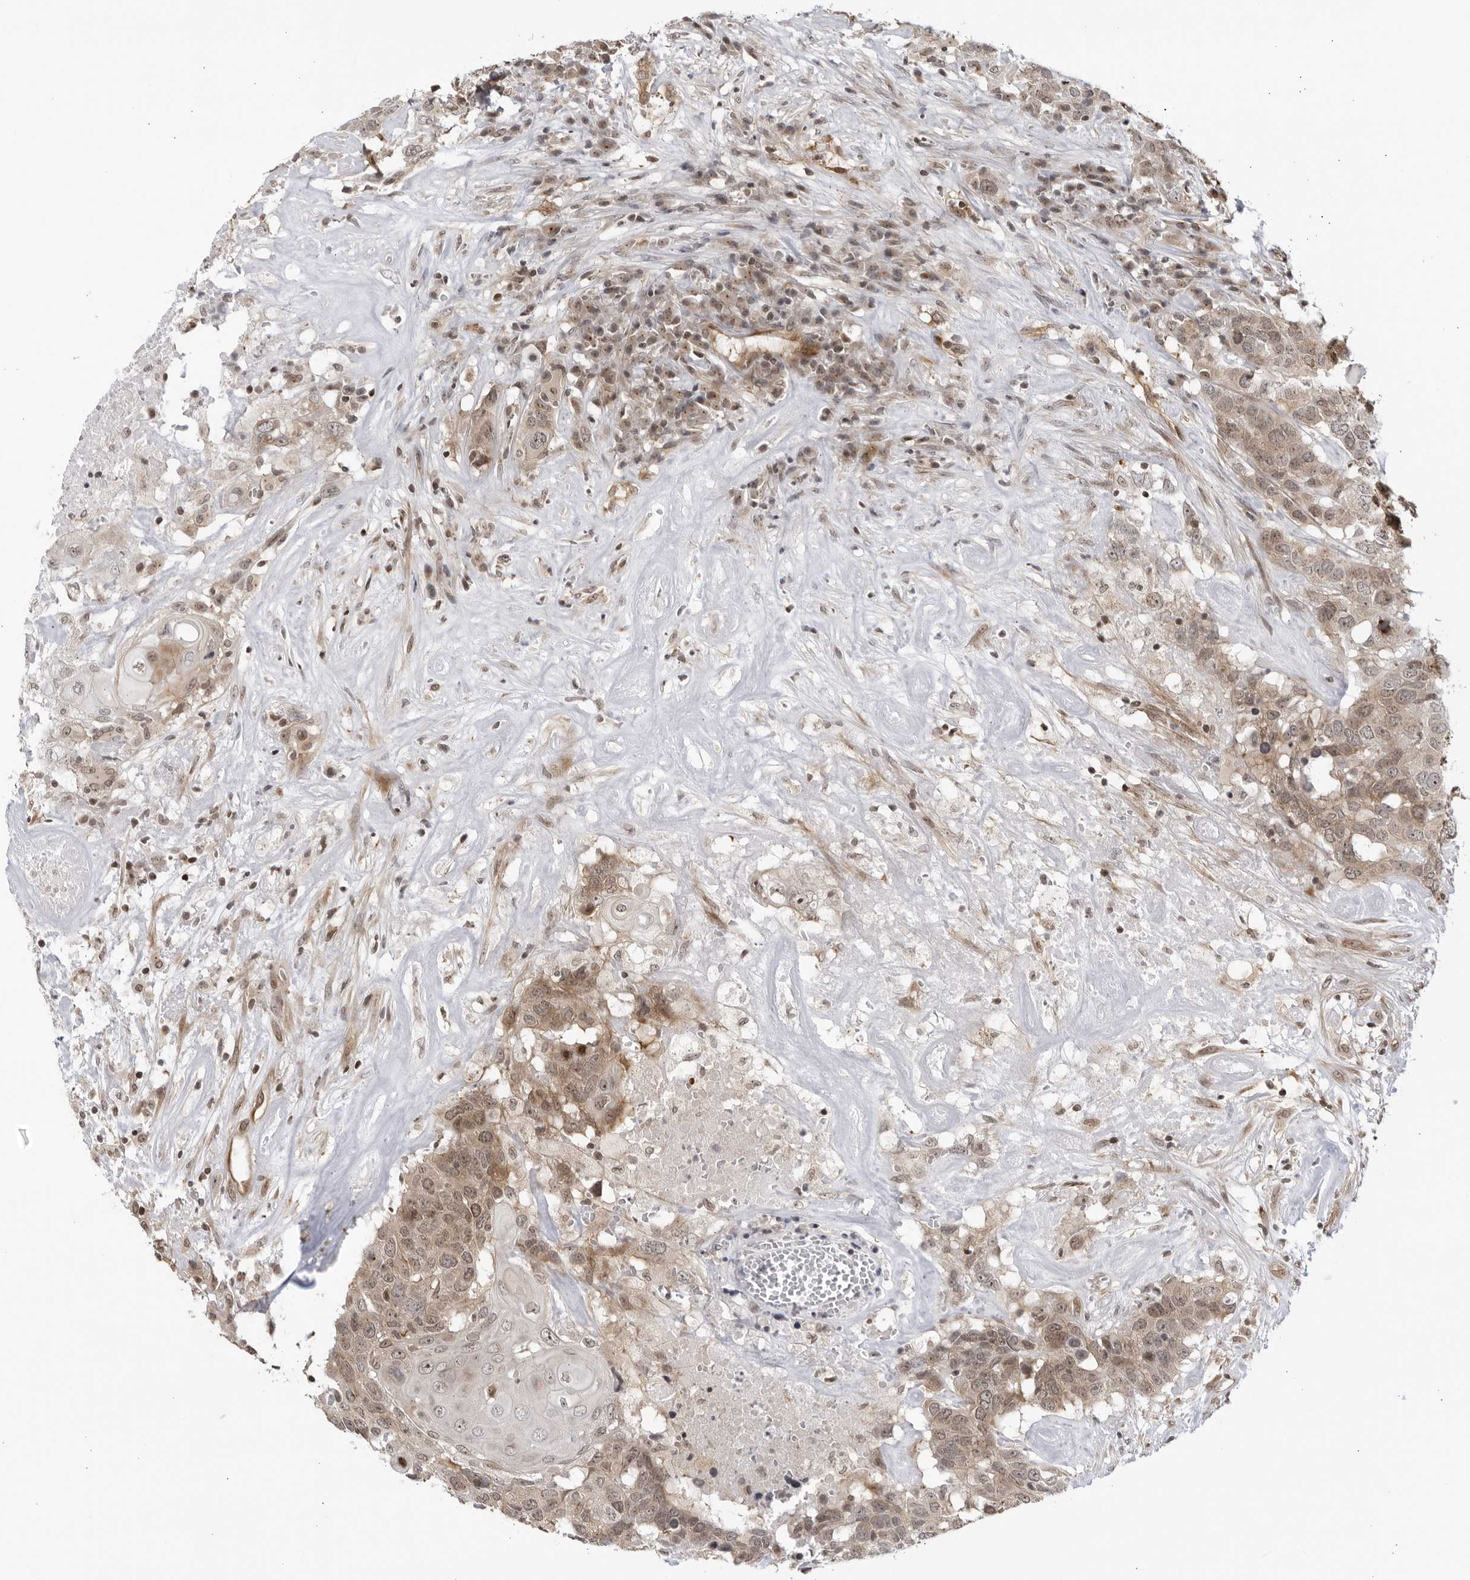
{"staining": {"intensity": "weak", "quantity": ">75%", "location": "cytoplasmic/membranous,nuclear"}, "tissue": "head and neck cancer", "cell_type": "Tumor cells", "image_type": "cancer", "snomed": [{"axis": "morphology", "description": "Squamous cell carcinoma, NOS"}, {"axis": "topography", "description": "Head-Neck"}], "caption": "Brown immunohistochemical staining in head and neck squamous cell carcinoma demonstrates weak cytoplasmic/membranous and nuclear expression in approximately >75% of tumor cells.", "gene": "CNBD1", "patient": {"sex": "male", "age": 66}}